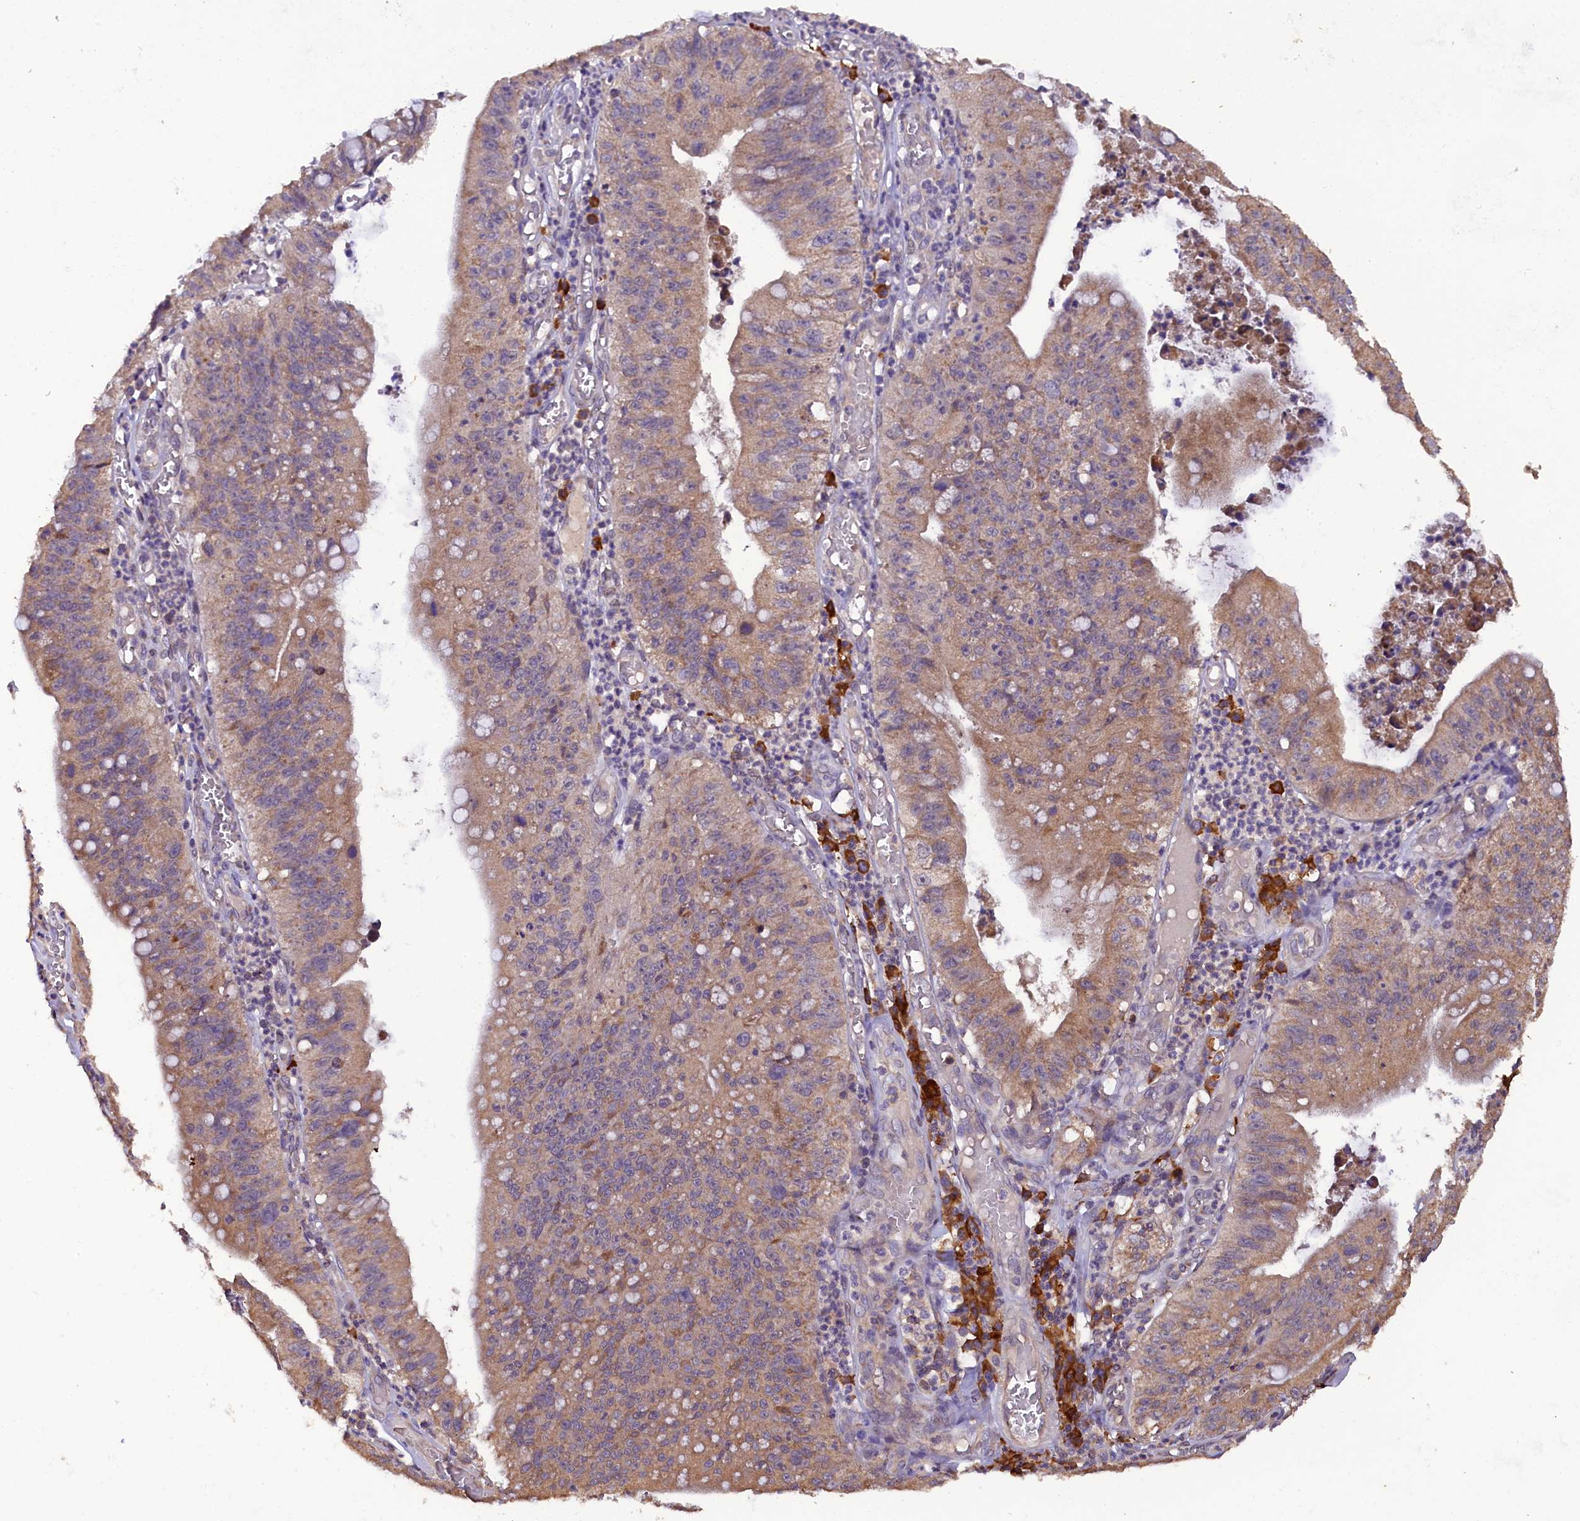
{"staining": {"intensity": "moderate", "quantity": "25%-75%", "location": "cytoplasmic/membranous"}, "tissue": "stomach cancer", "cell_type": "Tumor cells", "image_type": "cancer", "snomed": [{"axis": "morphology", "description": "Adenocarcinoma, NOS"}, {"axis": "topography", "description": "Stomach"}], "caption": "A histopathology image of human adenocarcinoma (stomach) stained for a protein shows moderate cytoplasmic/membranous brown staining in tumor cells. The staining was performed using DAB, with brown indicating positive protein expression. Nuclei are stained blue with hematoxylin.", "gene": "ENKD1", "patient": {"sex": "male", "age": 59}}